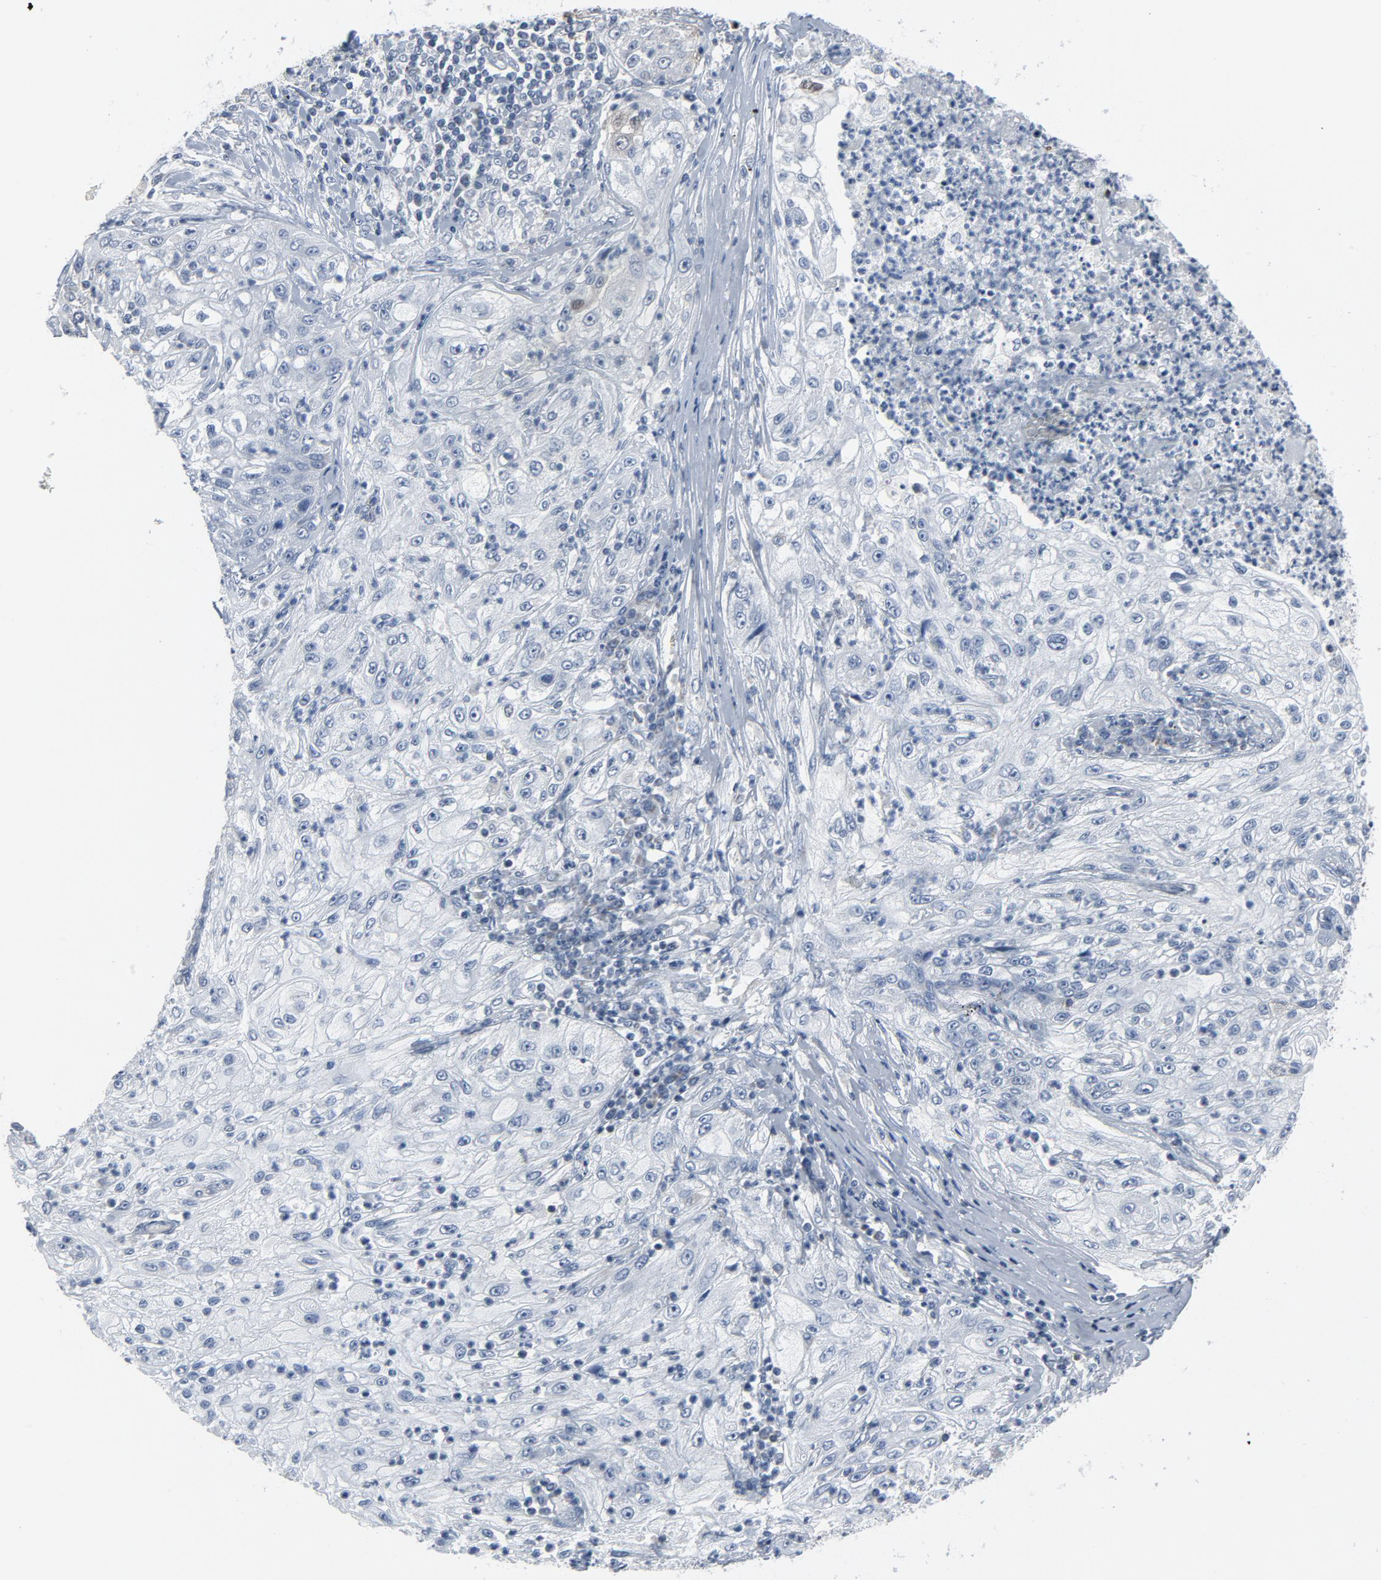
{"staining": {"intensity": "negative", "quantity": "none", "location": "none"}, "tissue": "lung cancer", "cell_type": "Tumor cells", "image_type": "cancer", "snomed": [{"axis": "morphology", "description": "Inflammation, NOS"}, {"axis": "morphology", "description": "Squamous cell carcinoma, NOS"}, {"axis": "topography", "description": "Lymph node"}, {"axis": "topography", "description": "Soft tissue"}, {"axis": "topography", "description": "Lung"}], "caption": "The image shows no staining of tumor cells in lung cancer (squamous cell carcinoma). The staining is performed using DAB (3,3'-diaminobenzidine) brown chromogen with nuclei counter-stained in using hematoxylin.", "gene": "GPX2", "patient": {"sex": "male", "age": 66}}